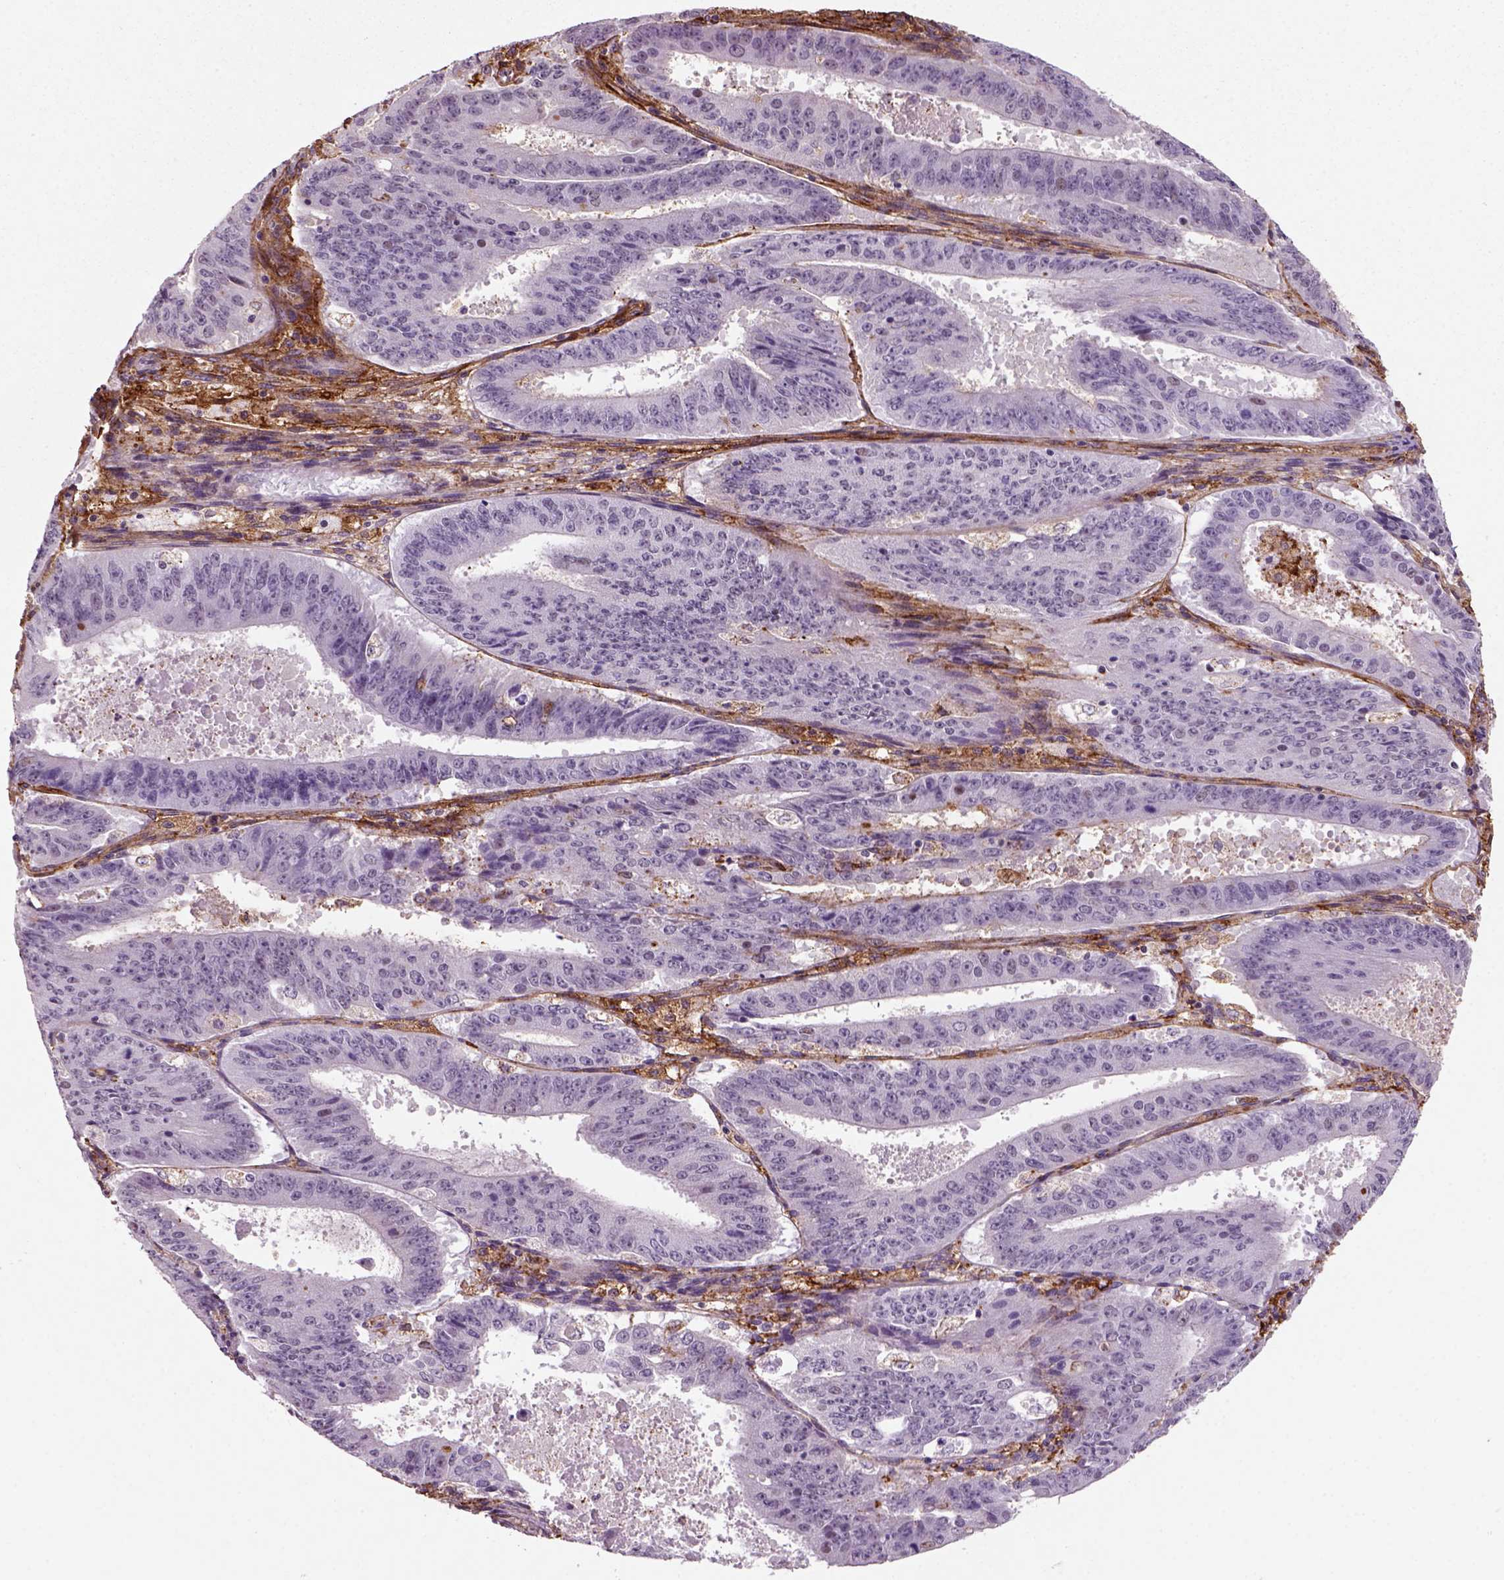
{"staining": {"intensity": "moderate", "quantity": "<25%", "location": "cytoplasmic/membranous"}, "tissue": "ovarian cancer", "cell_type": "Tumor cells", "image_type": "cancer", "snomed": [{"axis": "morphology", "description": "Carcinoma, endometroid"}, {"axis": "topography", "description": "Ovary"}], "caption": "IHC micrograph of ovarian cancer stained for a protein (brown), which displays low levels of moderate cytoplasmic/membranous positivity in approximately <25% of tumor cells.", "gene": "MARCKS", "patient": {"sex": "female", "age": 42}}